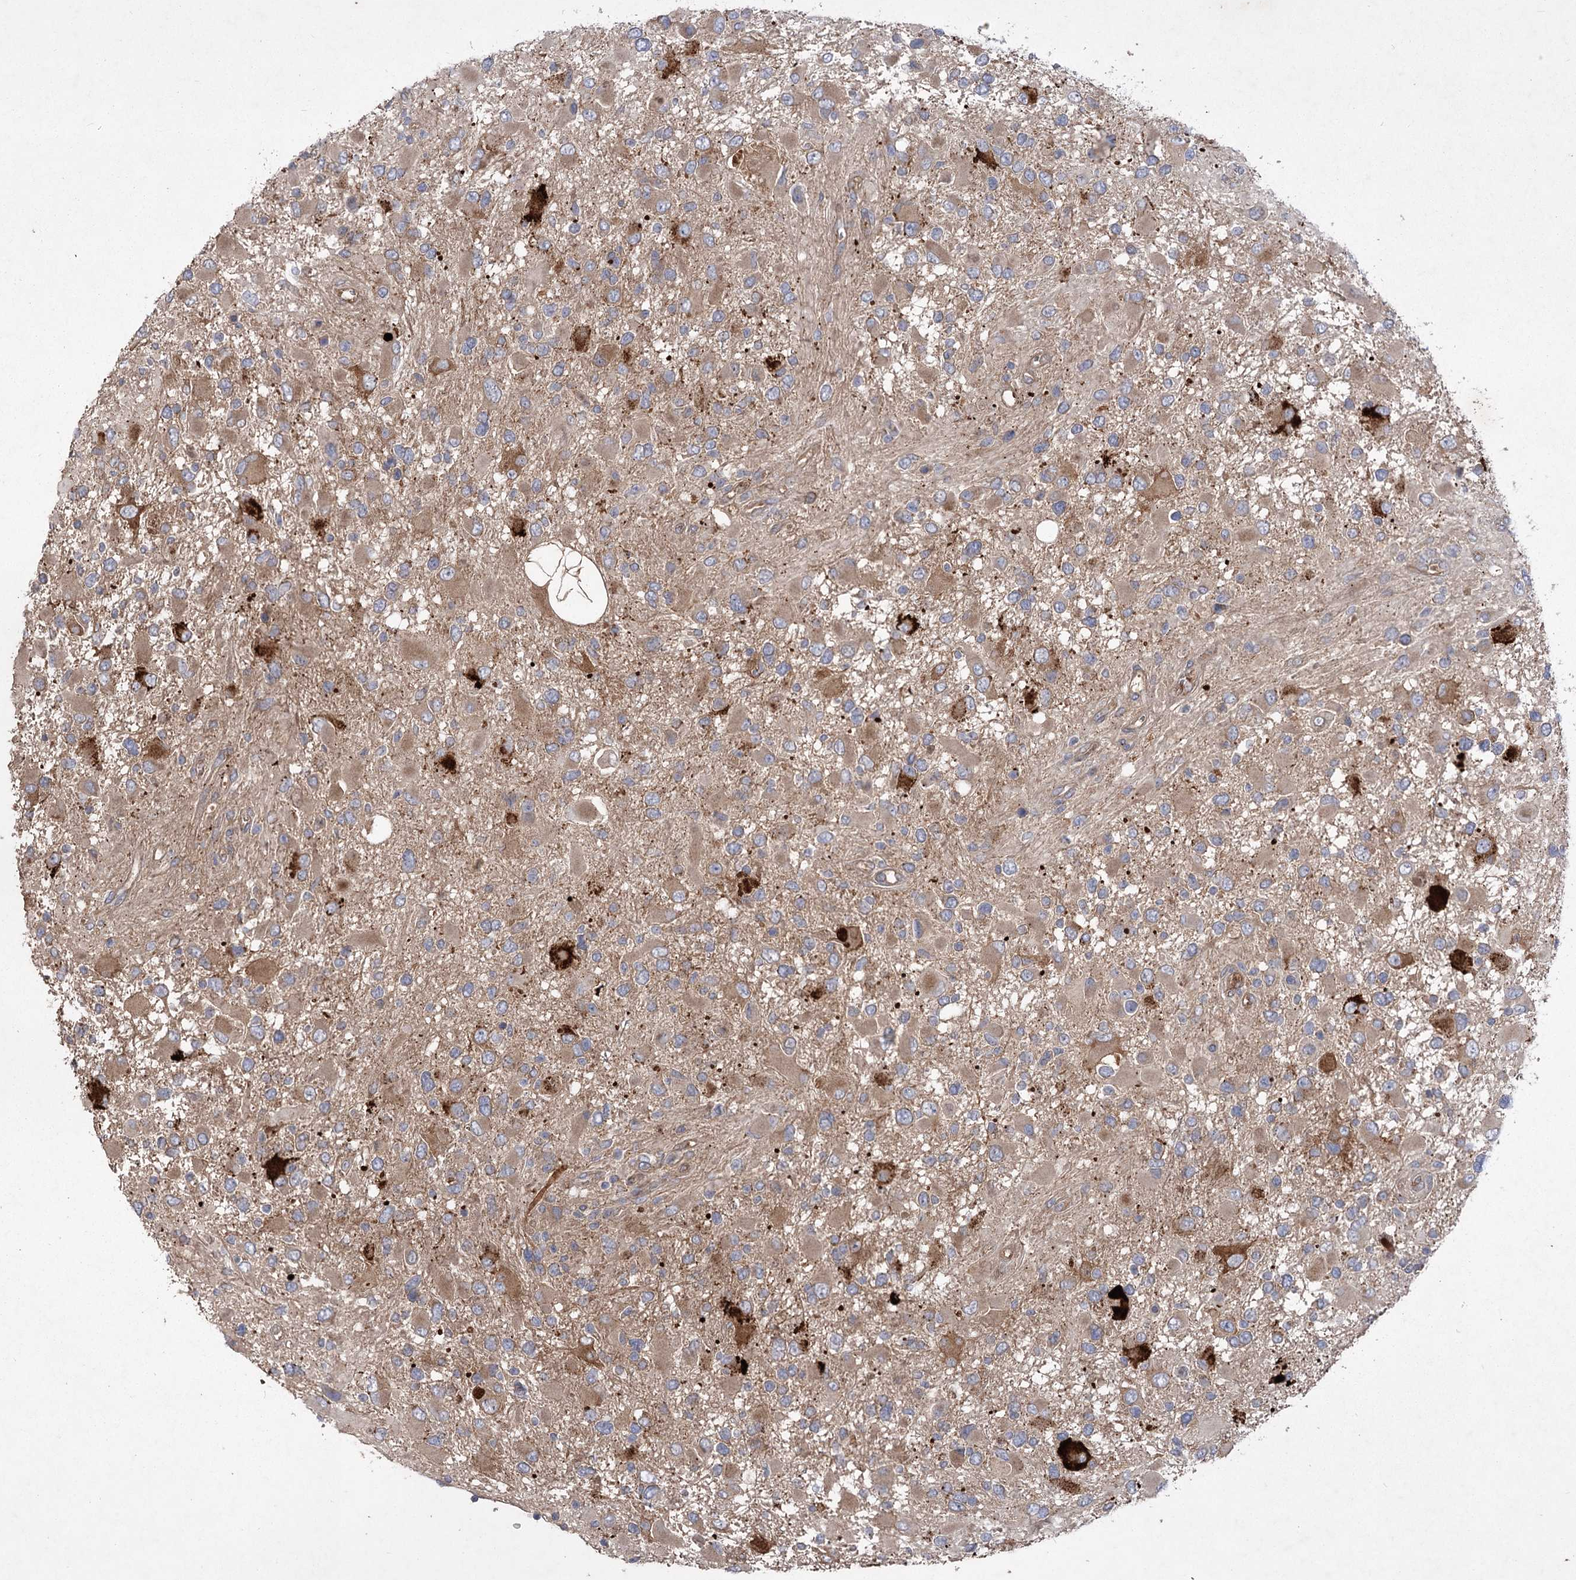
{"staining": {"intensity": "moderate", "quantity": "25%-75%", "location": "cytoplasmic/membranous"}, "tissue": "glioma", "cell_type": "Tumor cells", "image_type": "cancer", "snomed": [{"axis": "morphology", "description": "Glioma, malignant, High grade"}, {"axis": "topography", "description": "Brain"}], "caption": "This photomicrograph demonstrates glioma stained with immunohistochemistry to label a protein in brown. The cytoplasmic/membranous of tumor cells show moderate positivity for the protein. Nuclei are counter-stained blue.", "gene": "RIN2", "patient": {"sex": "male", "age": 53}}